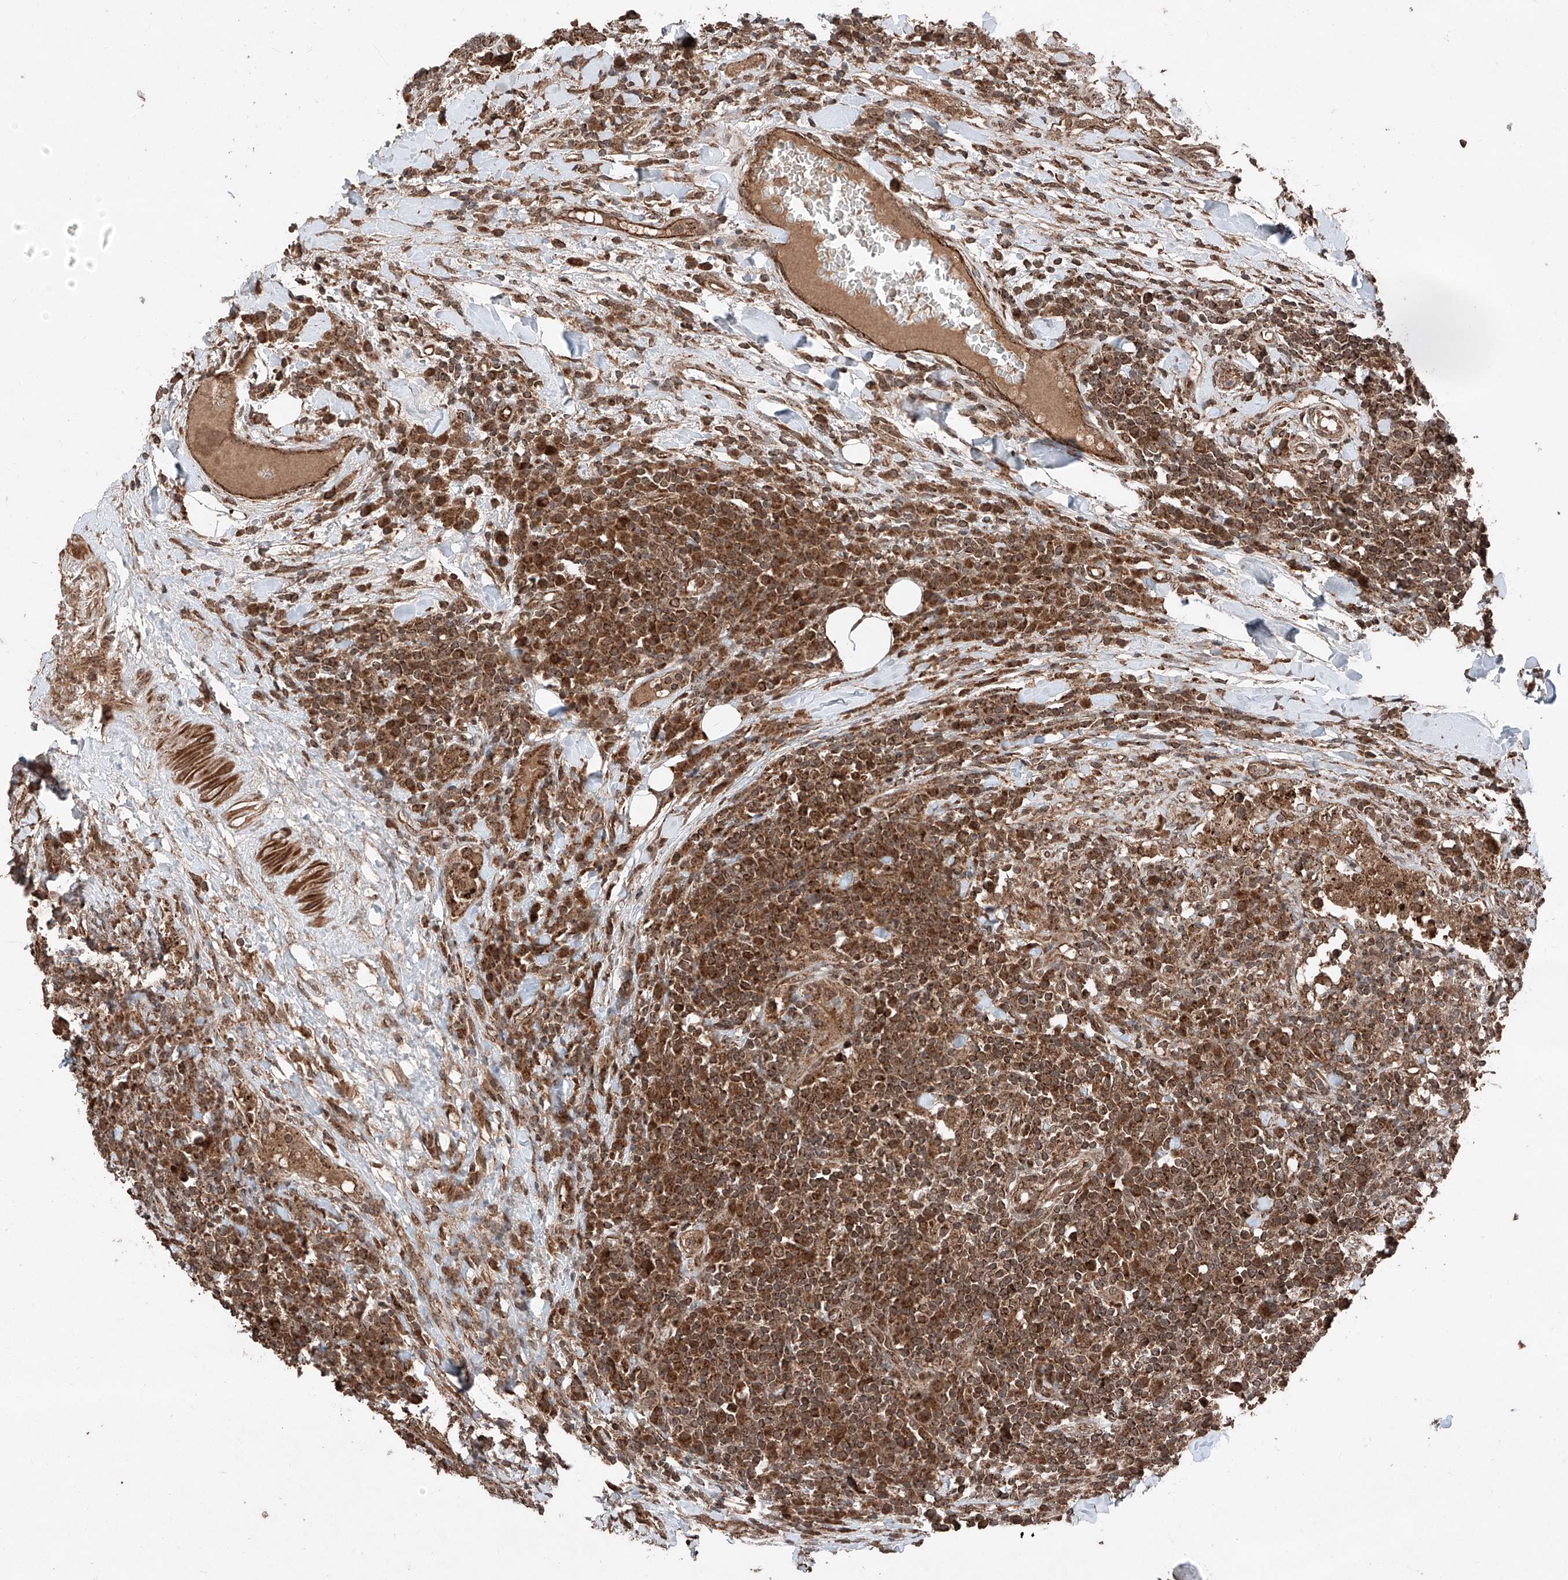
{"staining": {"intensity": "strong", "quantity": ">75%", "location": "cytoplasmic/membranous"}, "tissue": "head and neck cancer", "cell_type": "Tumor cells", "image_type": "cancer", "snomed": [{"axis": "morphology", "description": "Squamous cell carcinoma, NOS"}, {"axis": "topography", "description": "Head-Neck"}], "caption": "High-power microscopy captured an immunohistochemistry (IHC) photomicrograph of squamous cell carcinoma (head and neck), revealing strong cytoplasmic/membranous positivity in approximately >75% of tumor cells.", "gene": "ZSCAN29", "patient": {"sex": "male", "age": 66}}